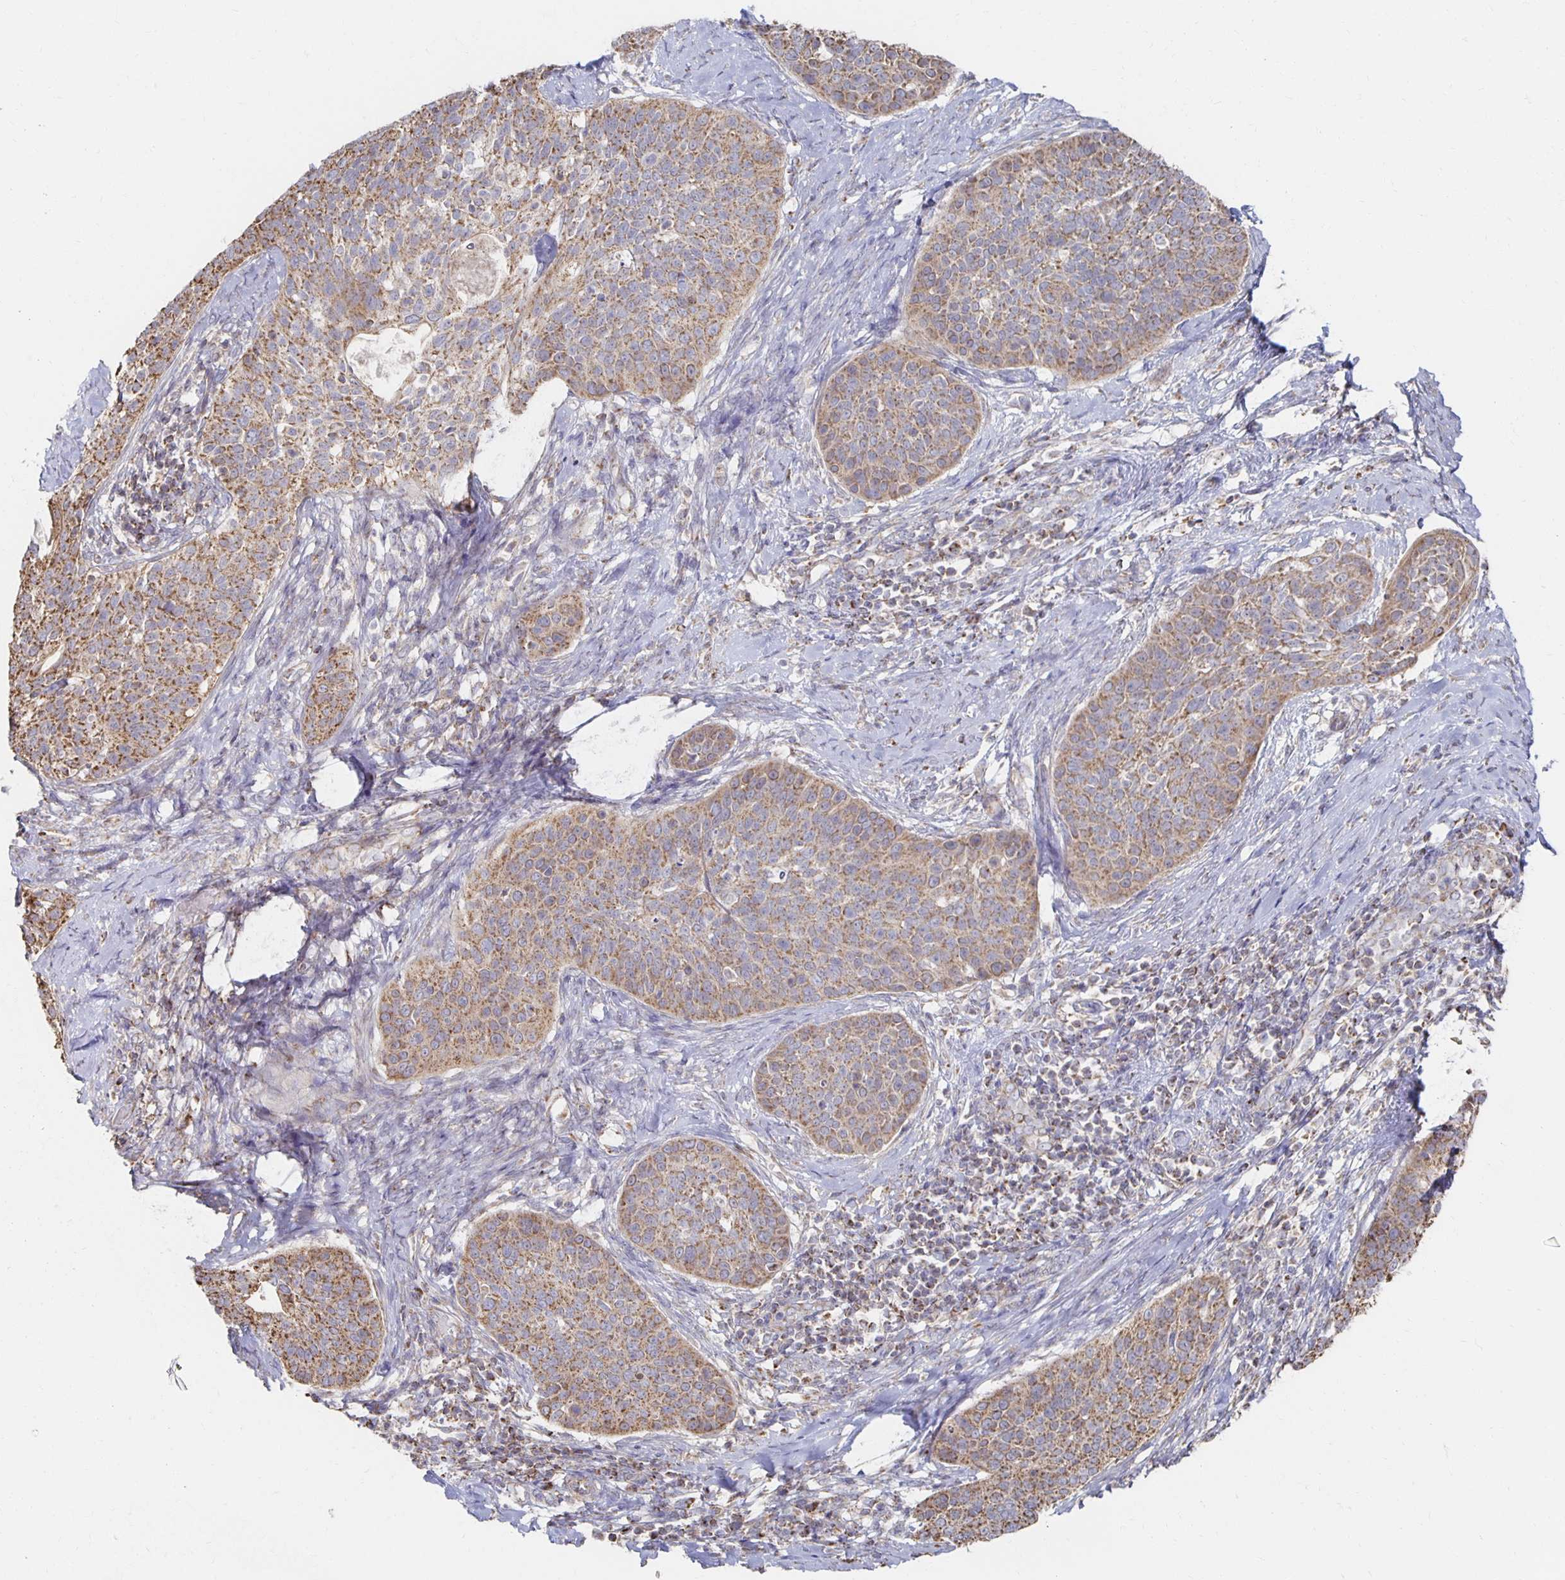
{"staining": {"intensity": "moderate", "quantity": ">75%", "location": "cytoplasmic/membranous"}, "tissue": "cervical cancer", "cell_type": "Tumor cells", "image_type": "cancer", "snomed": [{"axis": "morphology", "description": "Squamous cell carcinoma, NOS"}, {"axis": "topography", "description": "Cervix"}], "caption": "Cervical cancer (squamous cell carcinoma) stained with IHC exhibits moderate cytoplasmic/membranous positivity in about >75% of tumor cells.", "gene": "NKX2-8", "patient": {"sex": "female", "age": 69}}